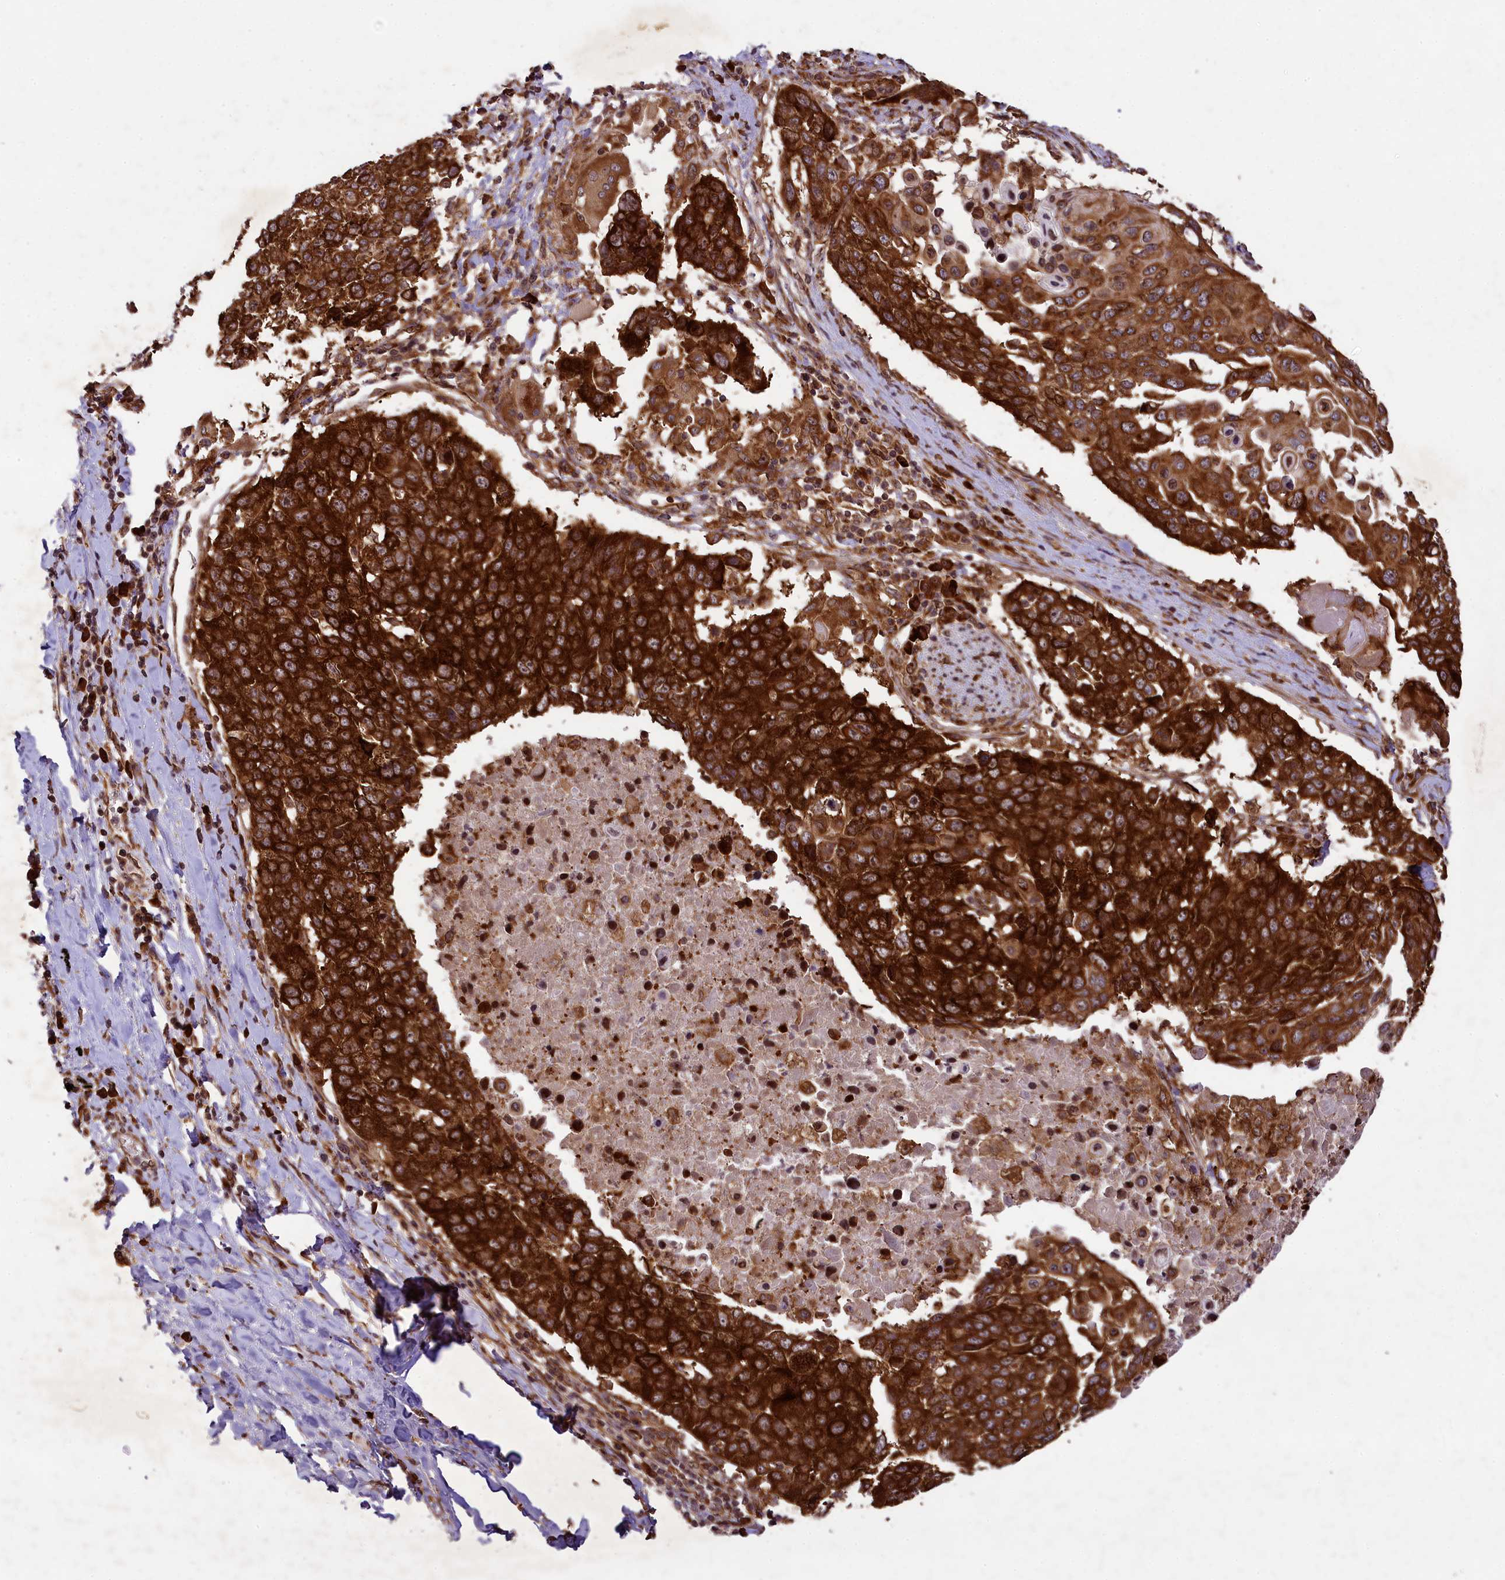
{"staining": {"intensity": "strong", "quantity": ">75%", "location": "cytoplasmic/membranous"}, "tissue": "lung cancer", "cell_type": "Tumor cells", "image_type": "cancer", "snomed": [{"axis": "morphology", "description": "Squamous cell carcinoma, NOS"}, {"axis": "topography", "description": "Lung"}], "caption": "Immunohistochemistry (IHC) photomicrograph of neoplastic tissue: lung cancer (squamous cell carcinoma) stained using immunohistochemistry demonstrates high levels of strong protein expression localized specifically in the cytoplasmic/membranous of tumor cells, appearing as a cytoplasmic/membranous brown color.", "gene": "LARP4", "patient": {"sex": "male", "age": 66}}